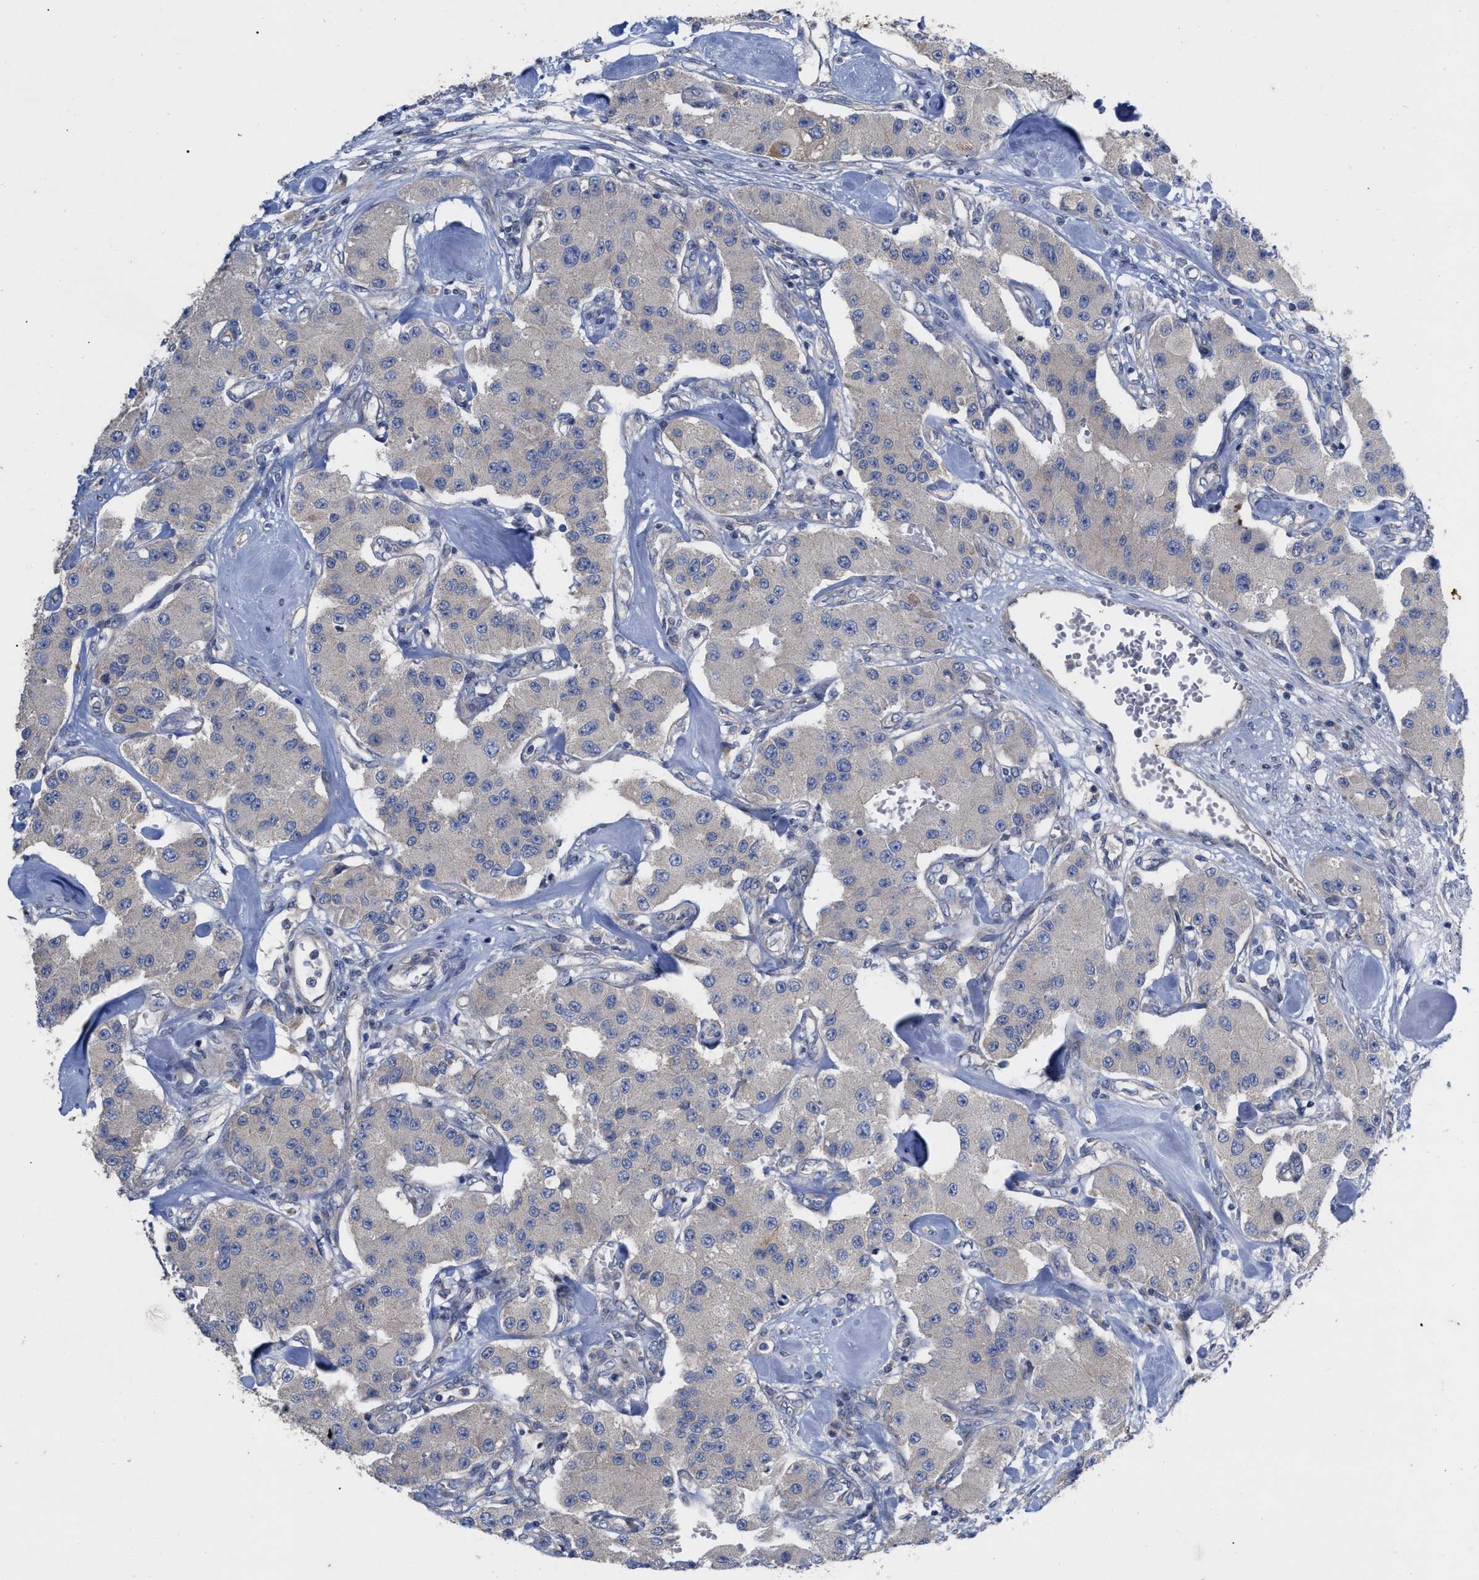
{"staining": {"intensity": "strong", "quantity": "<25%", "location": "cytoplasmic/membranous"}, "tissue": "carcinoid", "cell_type": "Tumor cells", "image_type": "cancer", "snomed": [{"axis": "morphology", "description": "Carcinoid, malignant, NOS"}, {"axis": "topography", "description": "Pancreas"}], "caption": "Strong cytoplasmic/membranous positivity is identified in about <25% of tumor cells in carcinoid. (brown staining indicates protein expression, while blue staining denotes nuclei).", "gene": "VIP", "patient": {"sex": "male", "age": 41}}